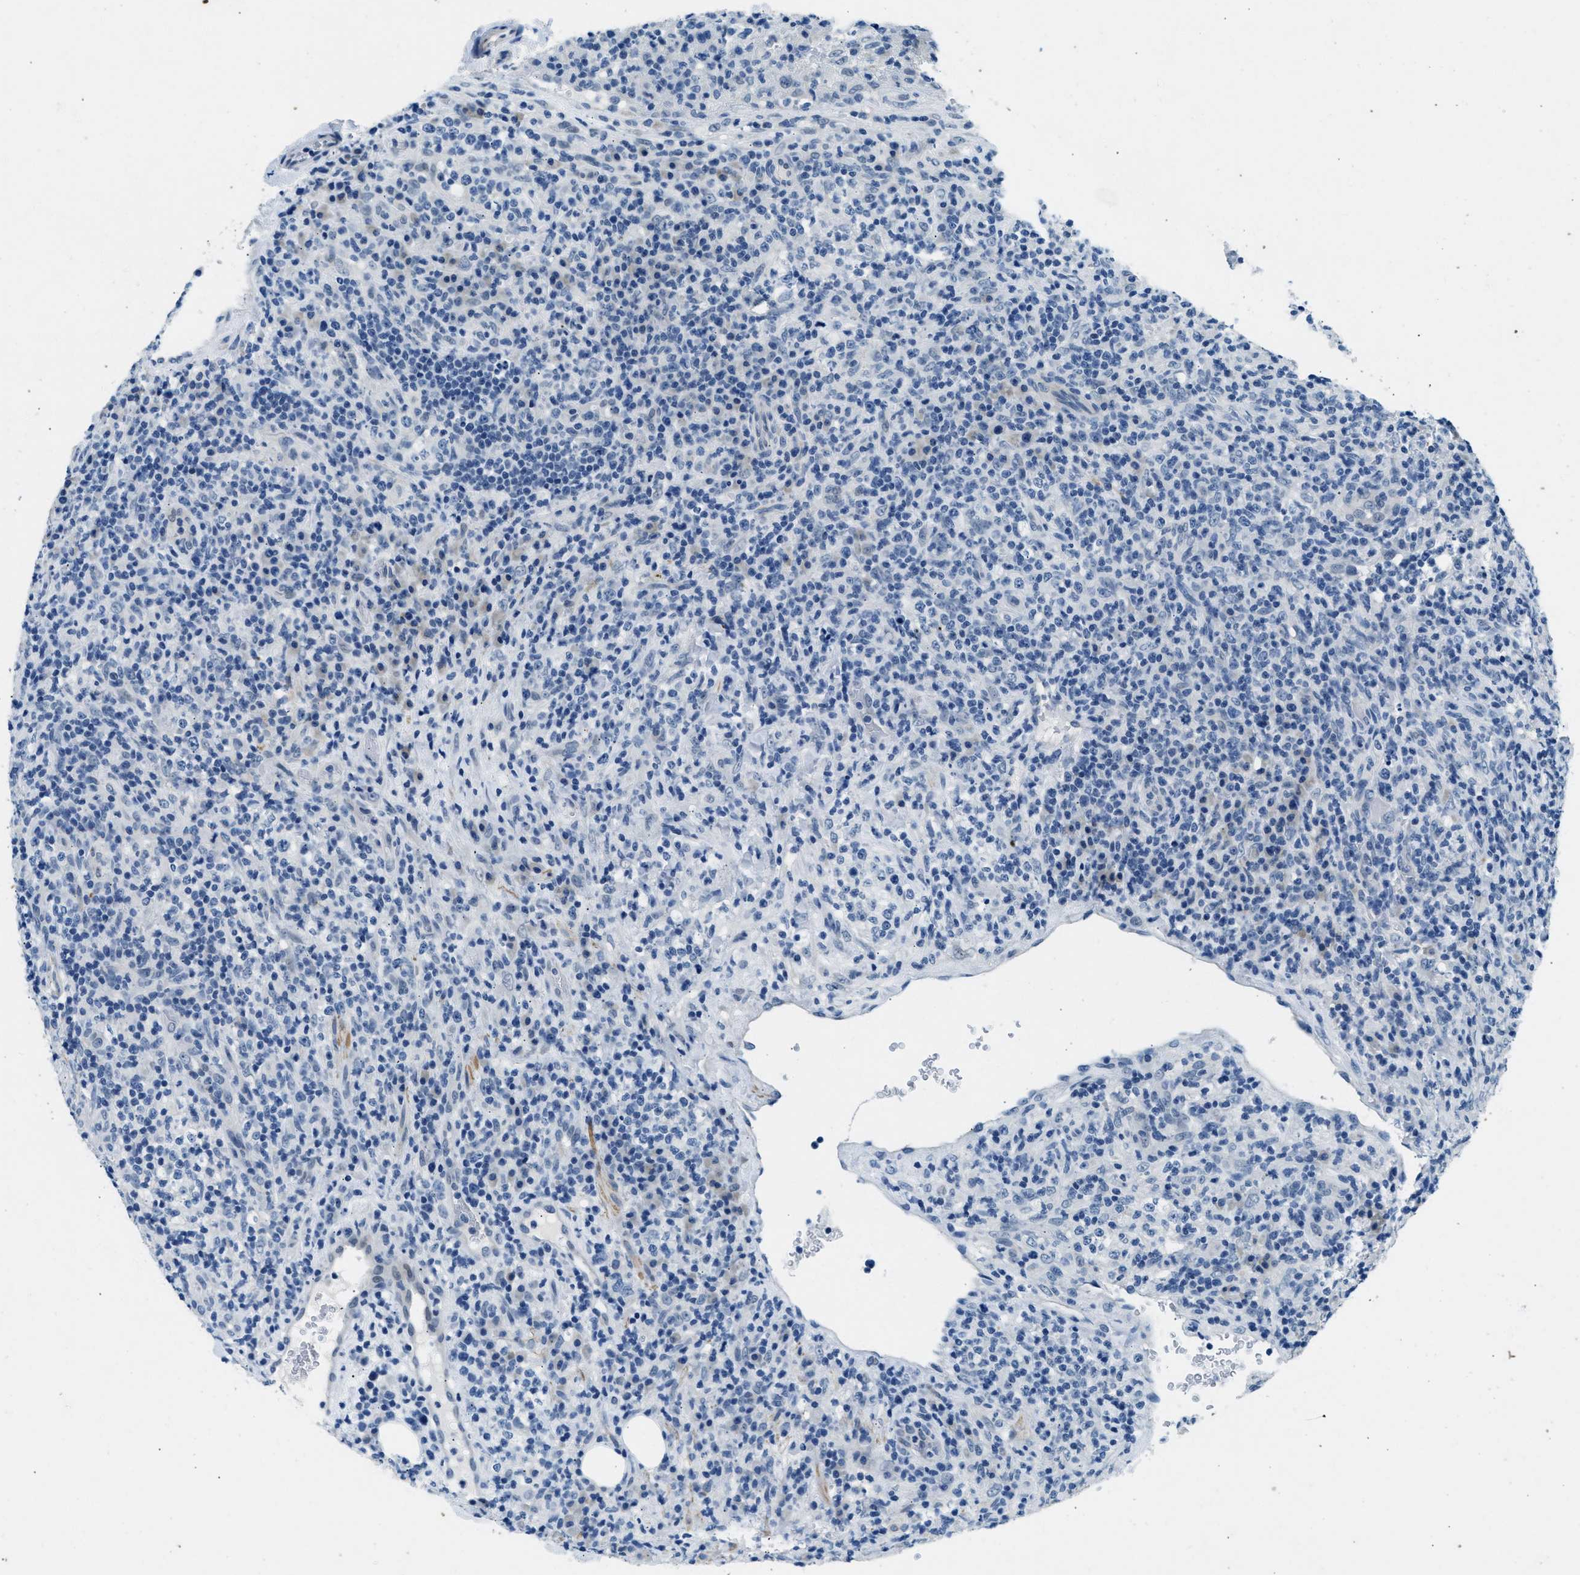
{"staining": {"intensity": "negative", "quantity": "none", "location": "none"}, "tissue": "lymphoma", "cell_type": "Tumor cells", "image_type": "cancer", "snomed": [{"axis": "morphology", "description": "Malignant lymphoma, non-Hodgkin's type, High grade"}, {"axis": "topography", "description": "Lymph node"}], "caption": "This is a histopathology image of IHC staining of lymphoma, which shows no expression in tumor cells. (Stains: DAB IHC with hematoxylin counter stain, Microscopy: brightfield microscopy at high magnification).", "gene": "CFAP20", "patient": {"sex": "female", "age": 76}}